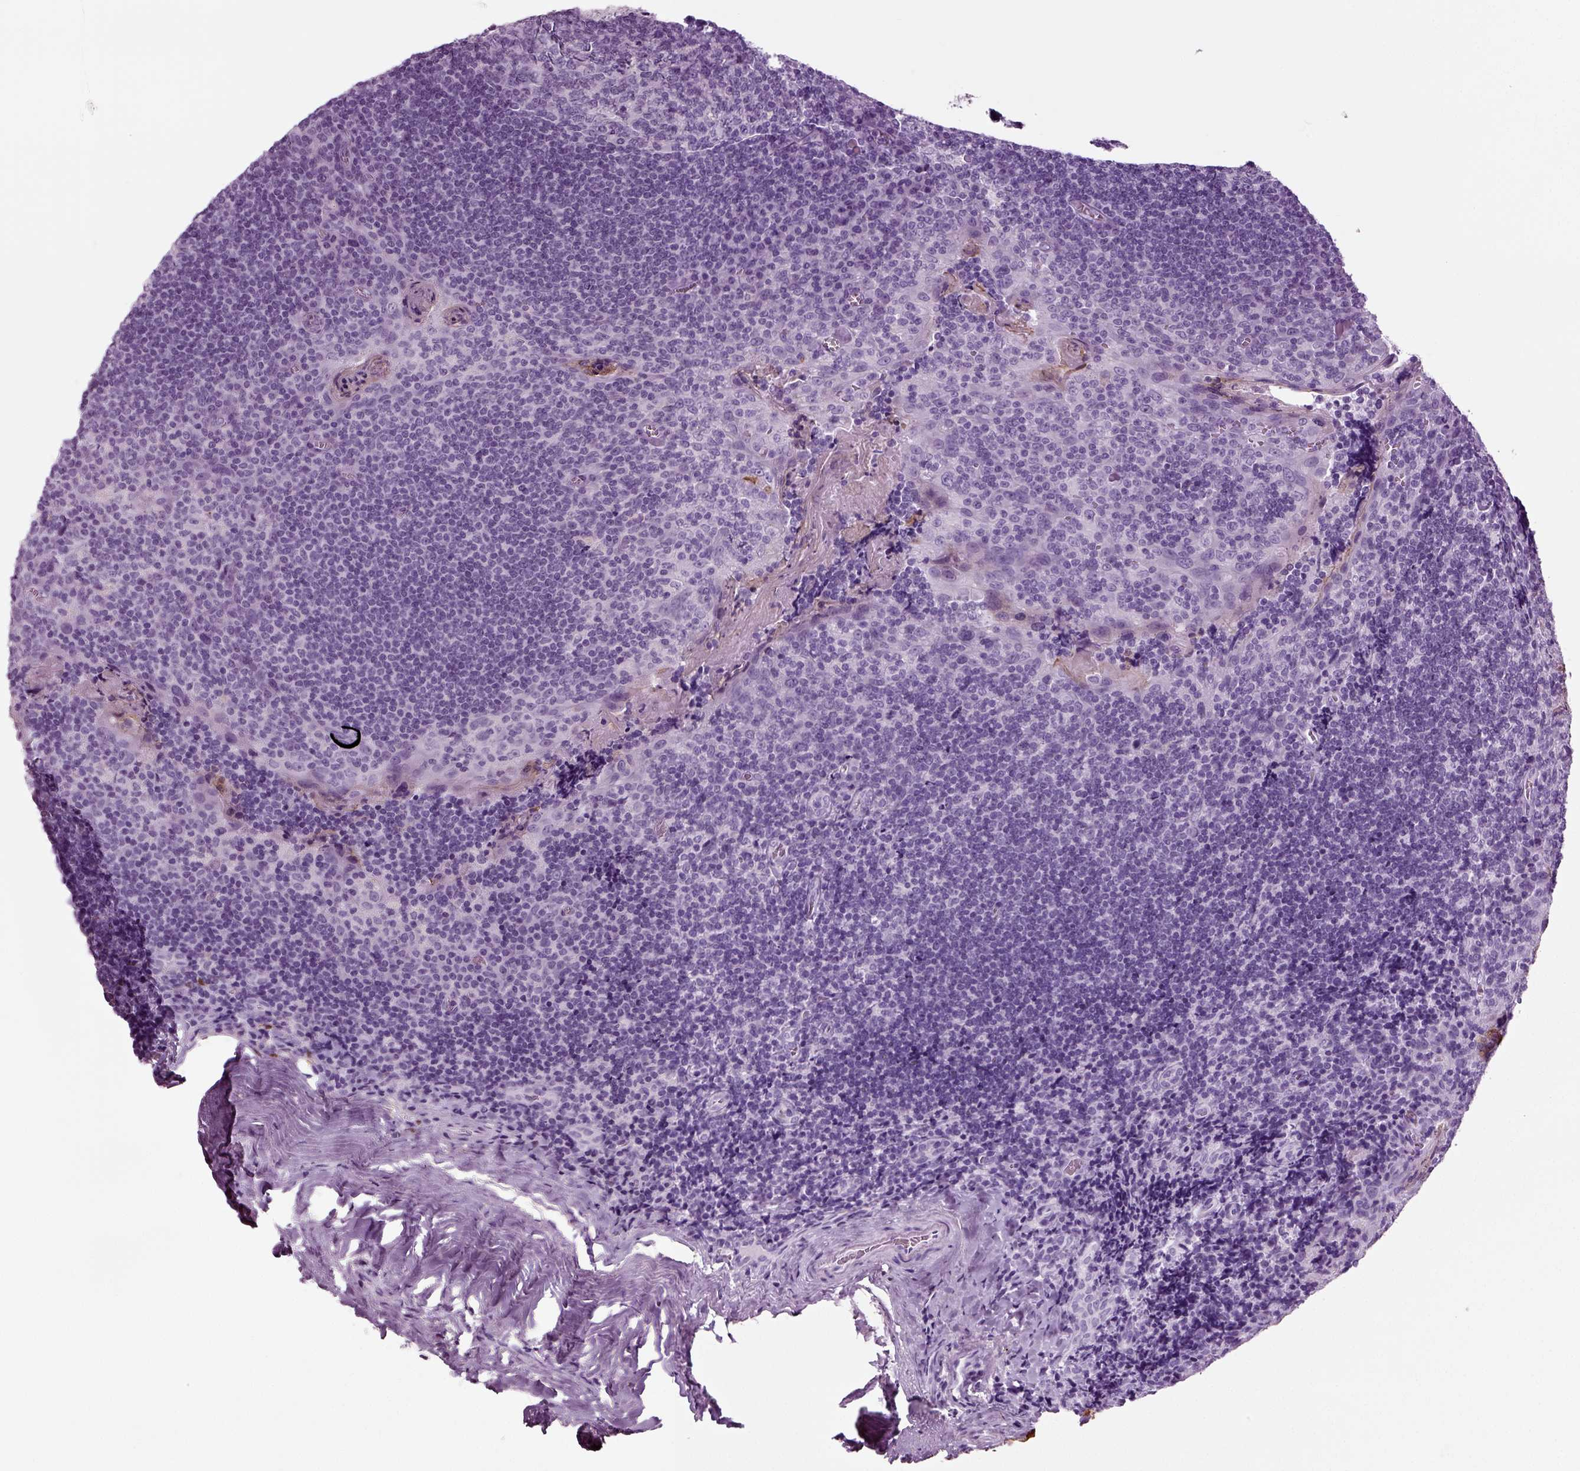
{"staining": {"intensity": "negative", "quantity": "none", "location": "none"}, "tissue": "tonsil", "cell_type": "Germinal center cells", "image_type": "normal", "snomed": [{"axis": "morphology", "description": "Normal tissue, NOS"}, {"axis": "morphology", "description": "Inflammation, NOS"}, {"axis": "topography", "description": "Tonsil"}], "caption": "Immunohistochemical staining of unremarkable human tonsil exhibits no significant positivity in germinal center cells.", "gene": "CRABP1", "patient": {"sex": "female", "age": 31}}